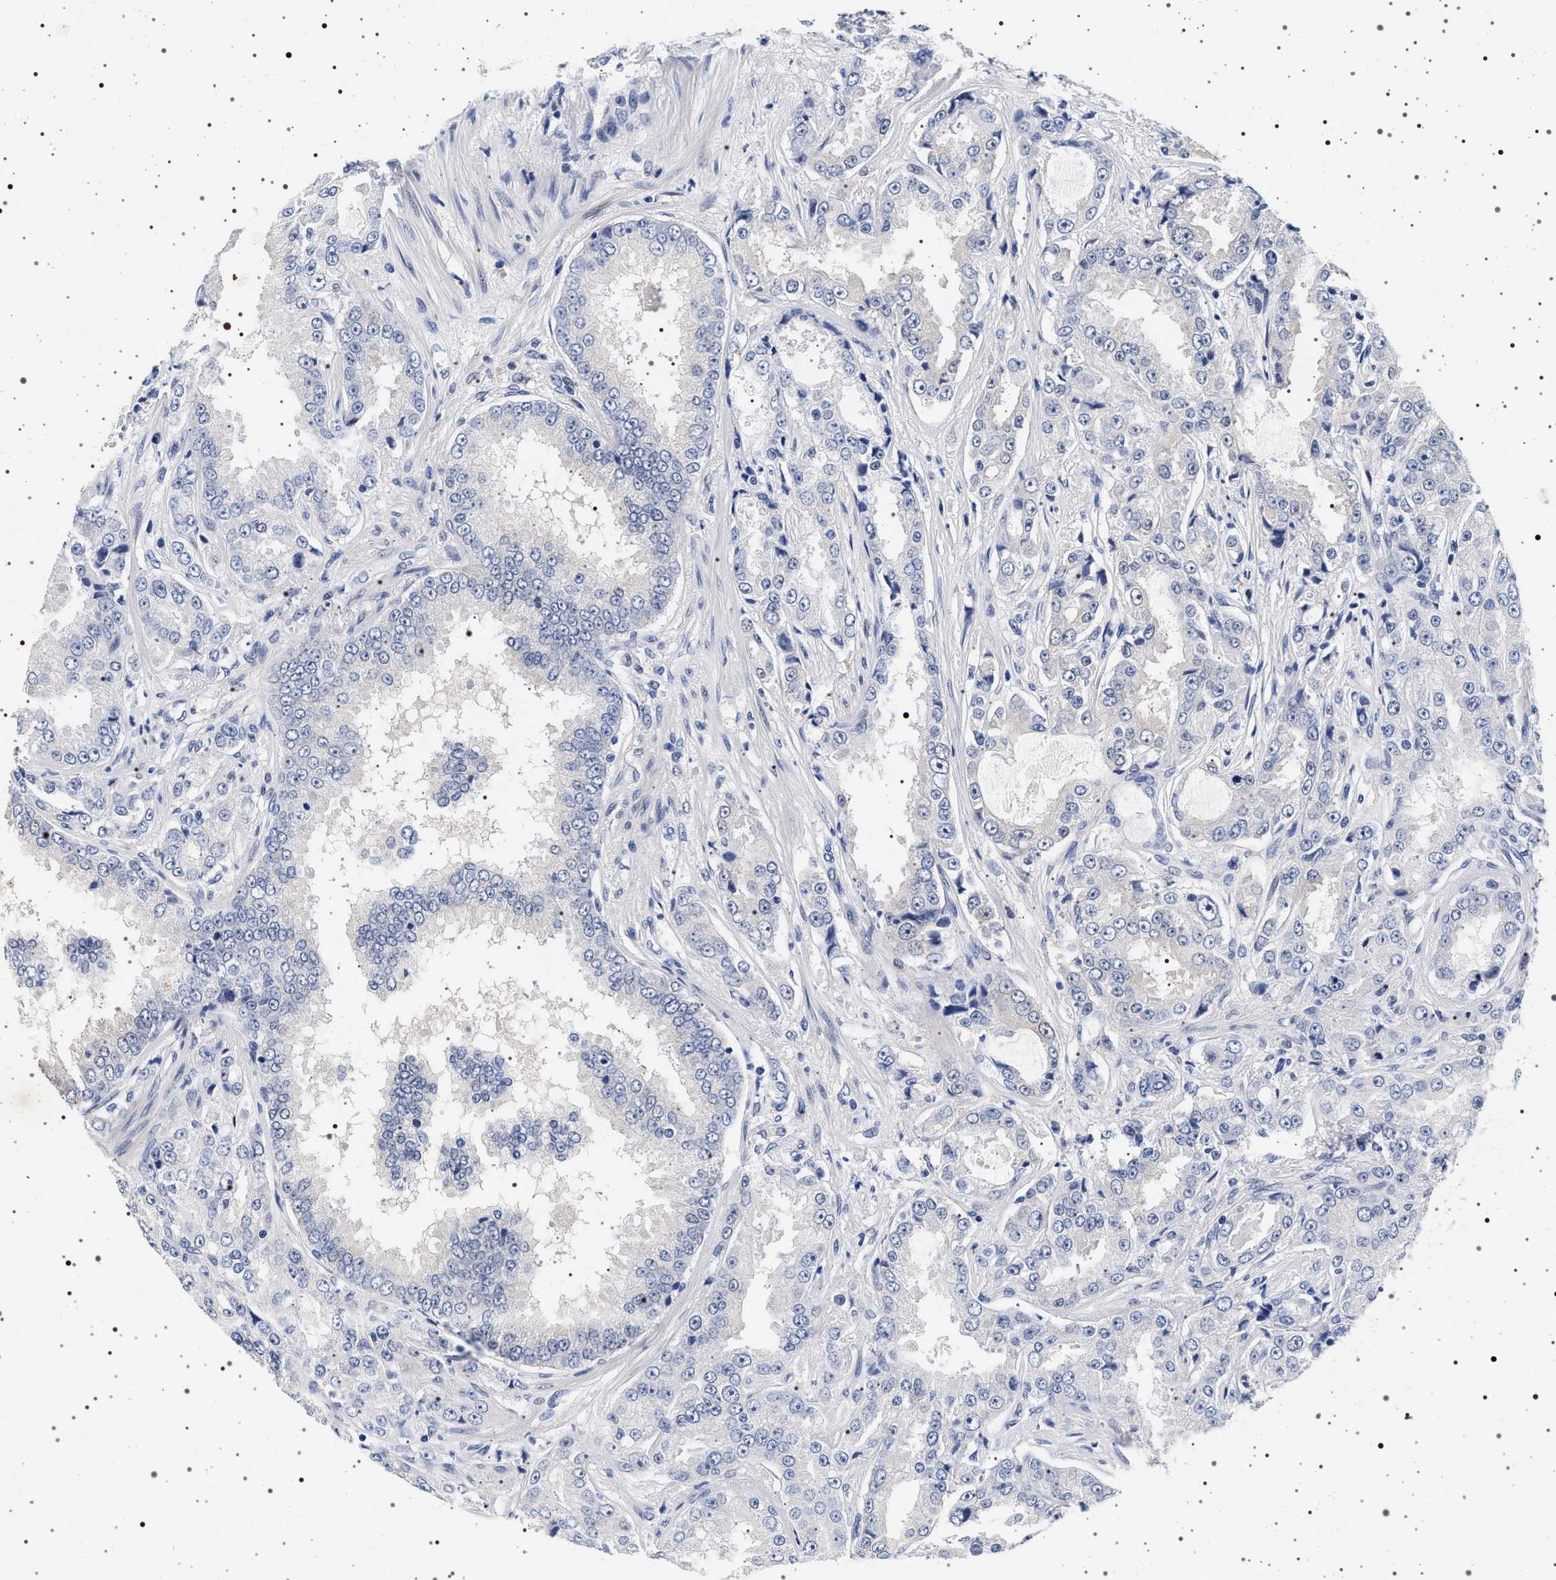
{"staining": {"intensity": "negative", "quantity": "none", "location": "none"}, "tissue": "prostate cancer", "cell_type": "Tumor cells", "image_type": "cancer", "snomed": [{"axis": "morphology", "description": "Adenocarcinoma, High grade"}, {"axis": "topography", "description": "Prostate"}], "caption": "Immunohistochemical staining of prostate cancer (high-grade adenocarcinoma) exhibits no significant expression in tumor cells.", "gene": "MAPK10", "patient": {"sex": "male", "age": 73}}